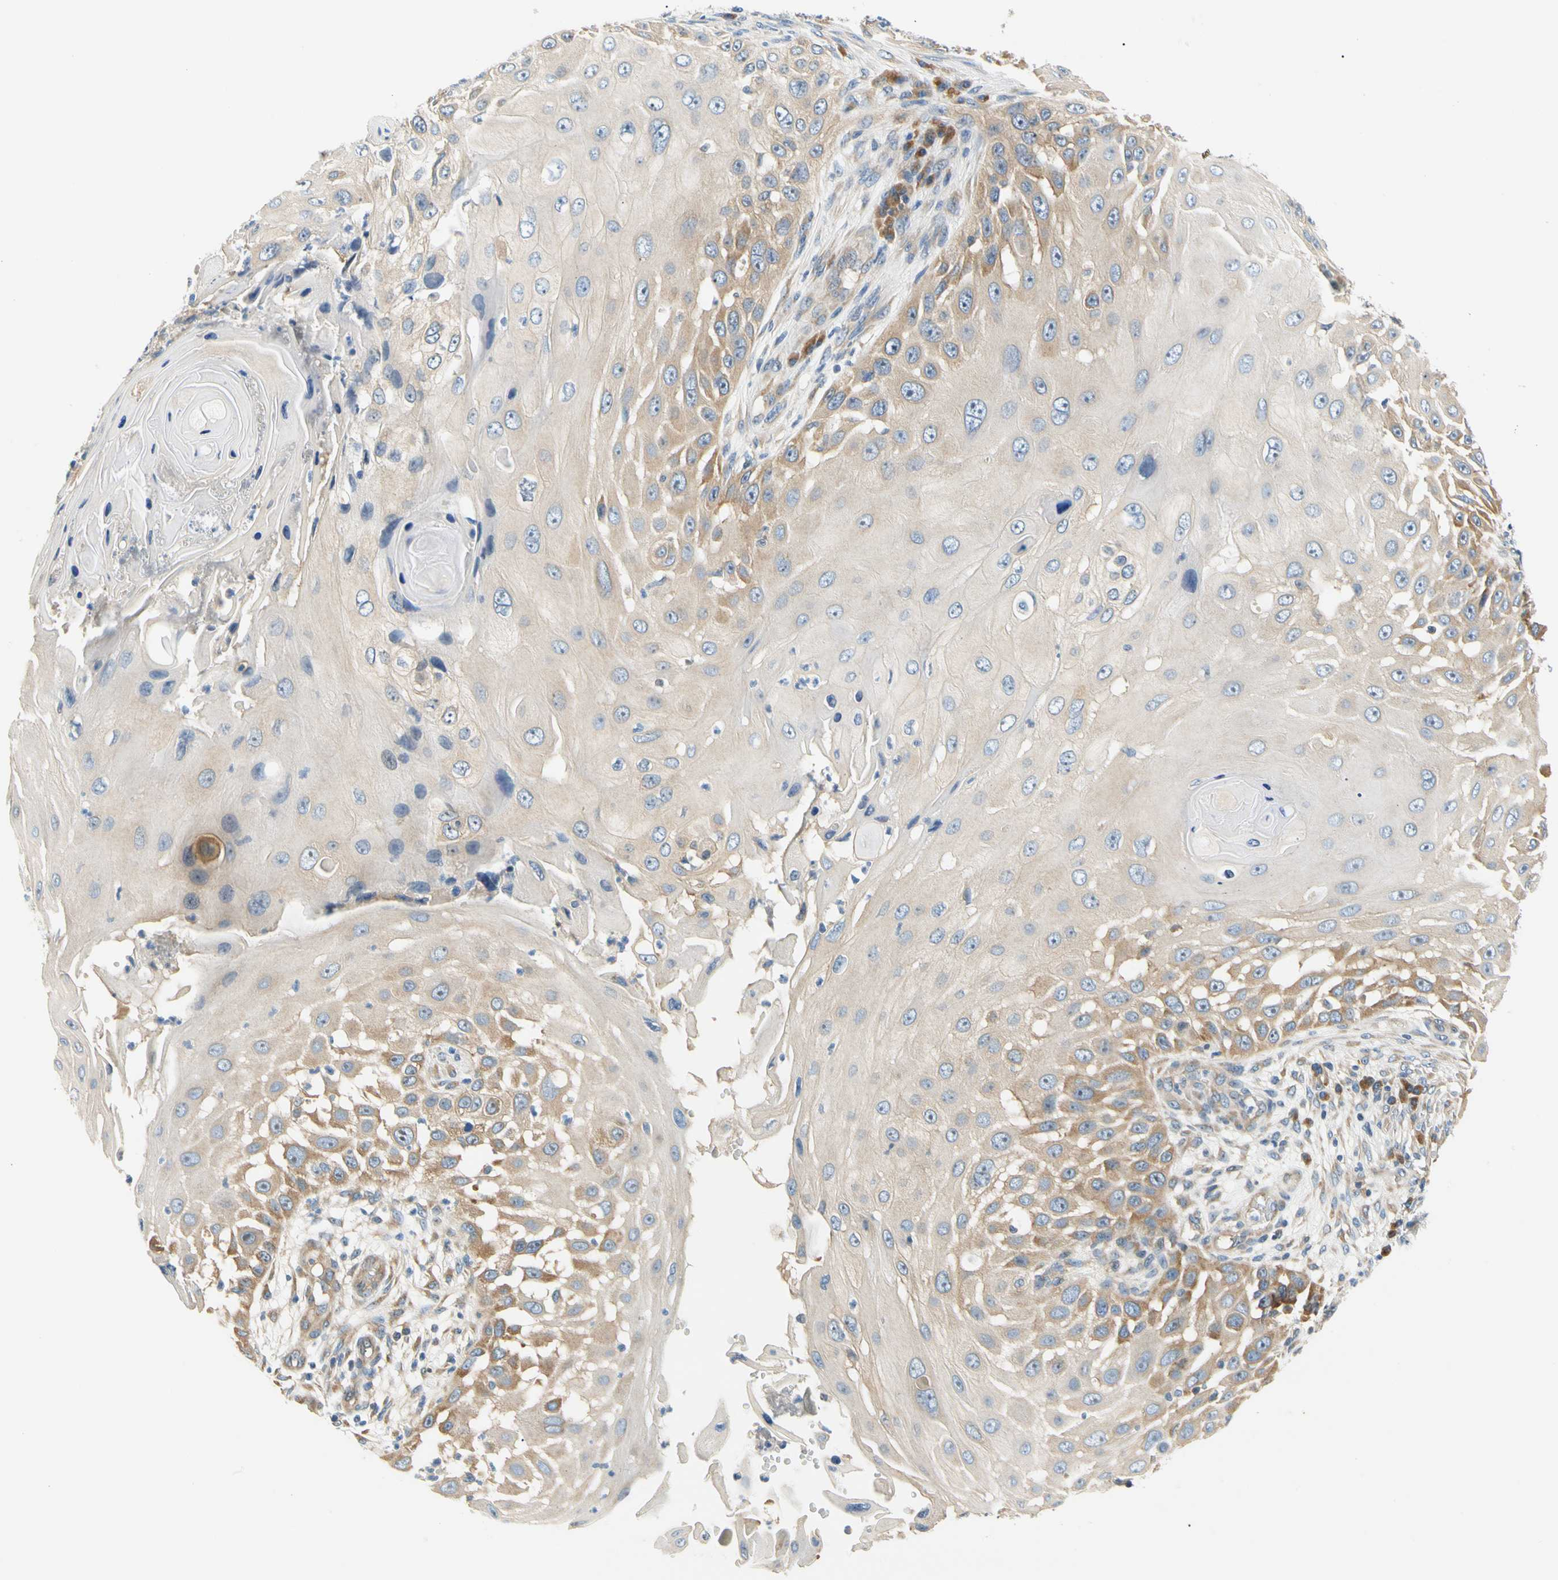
{"staining": {"intensity": "weak", "quantity": ">75%", "location": "cytoplasmic/membranous"}, "tissue": "skin cancer", "cell_type": "Tumor cells", "image_type": "cancer", "snomed": [{"axis": "morphology", "description": "Squamous cell carcinoma, NOS"}, {"axis": "topography", "description": "Skin"}], "caption": "Skin cancer (squamous cell carcinoma) tissue shows weak cytoplasmic/membranous expression in approximately >75% of tumor cells Nuclei are stained in blue.", "gene": "LRRC47", "patient": {"sex": "female", "age": 44}}